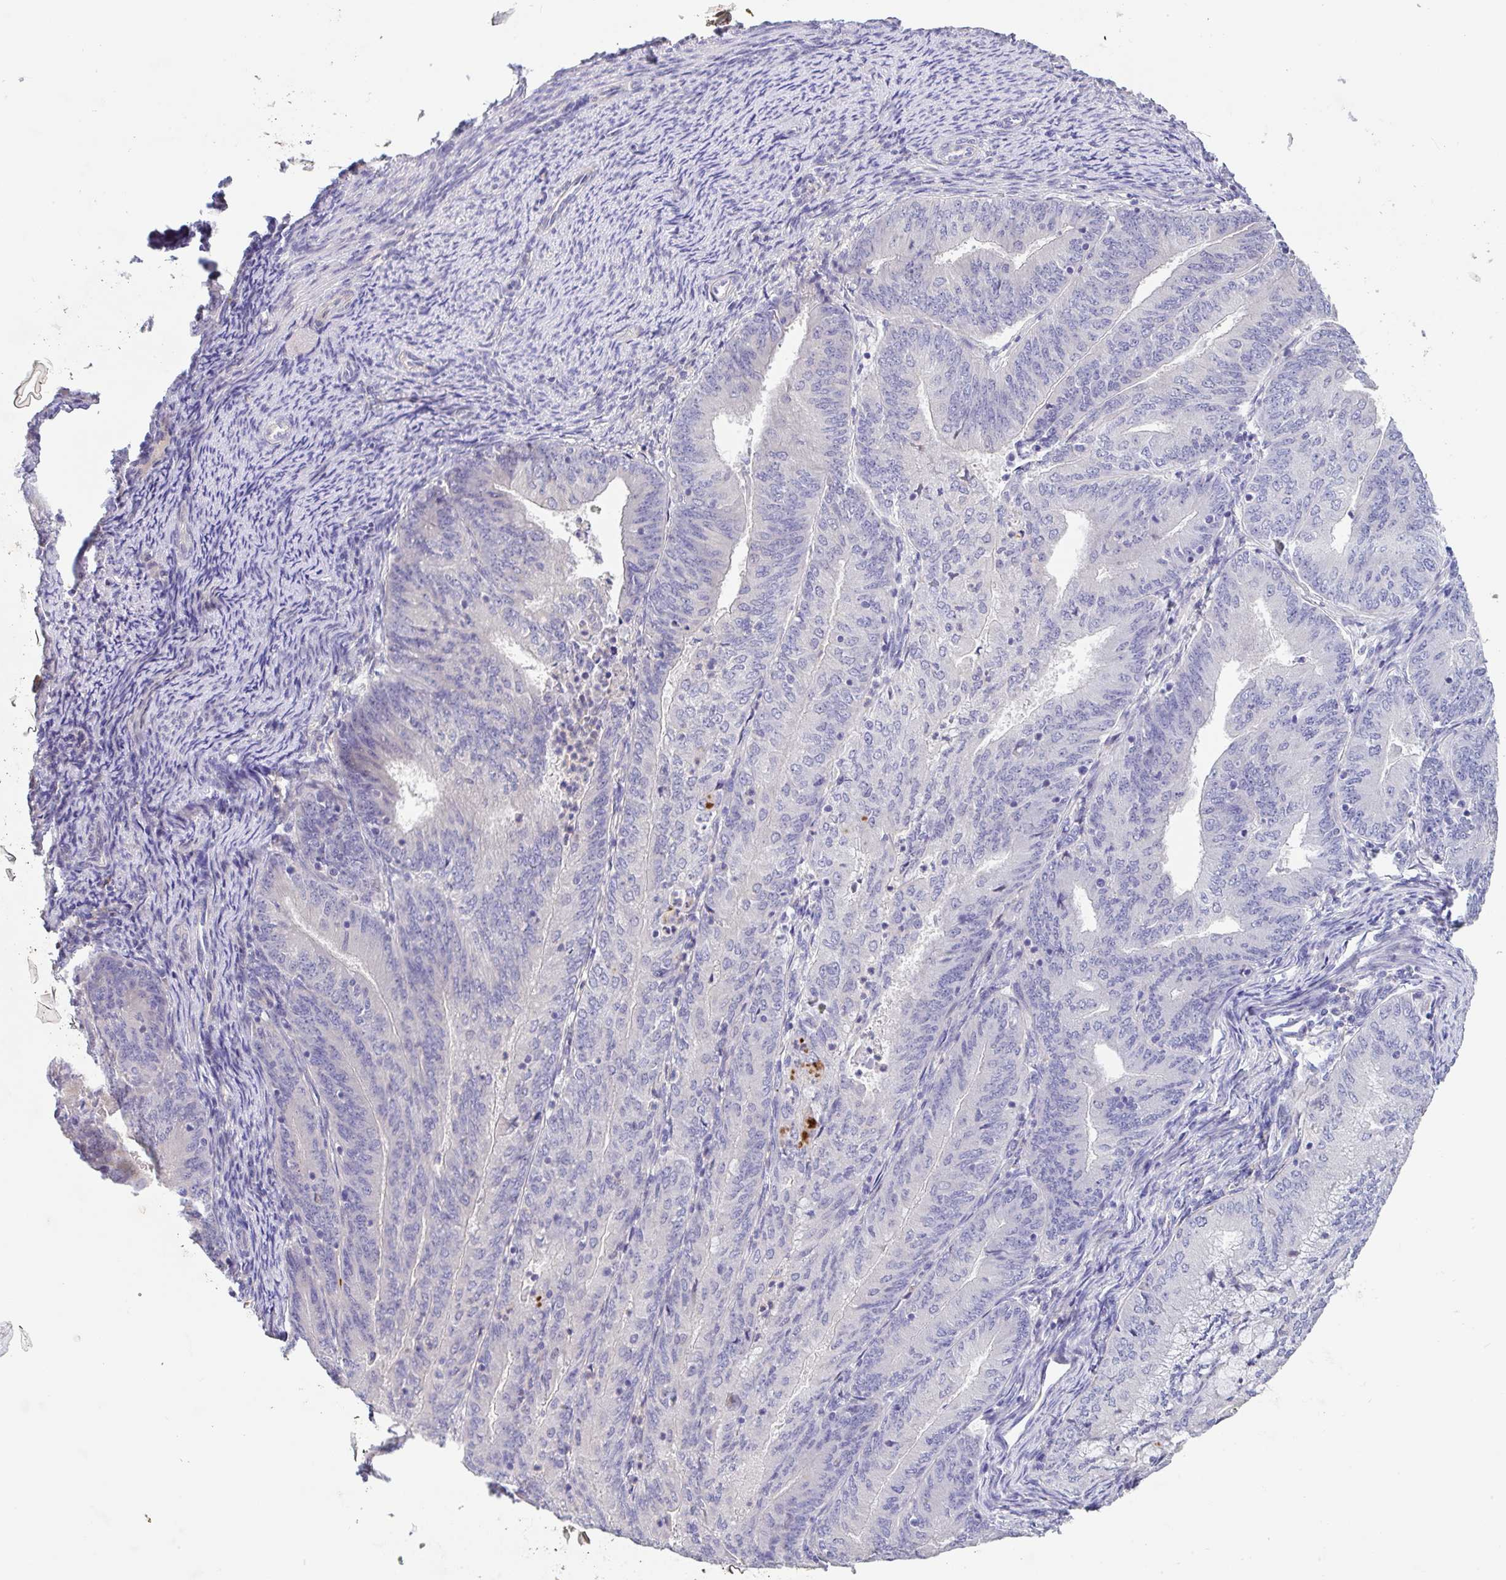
{"staining": {"intensity": "negative", "quantity": "none", "location": "none"}, "tissue": "endometrial cancer", "cell_type": "Tumor cells", "image_type": "cancer", "snomed": [{"axis": "morphology", "description": "Adenocarcinoma, NOS"}, {"axis": "topography", "description": "Endometrium"}], "caption": "Endometrial cancer (adenocarcinoma) stained for a protein using IHC reveals no expression tumor cells.", "gene": "EPN3", "patient": {"sex": "female", "age": 57}}